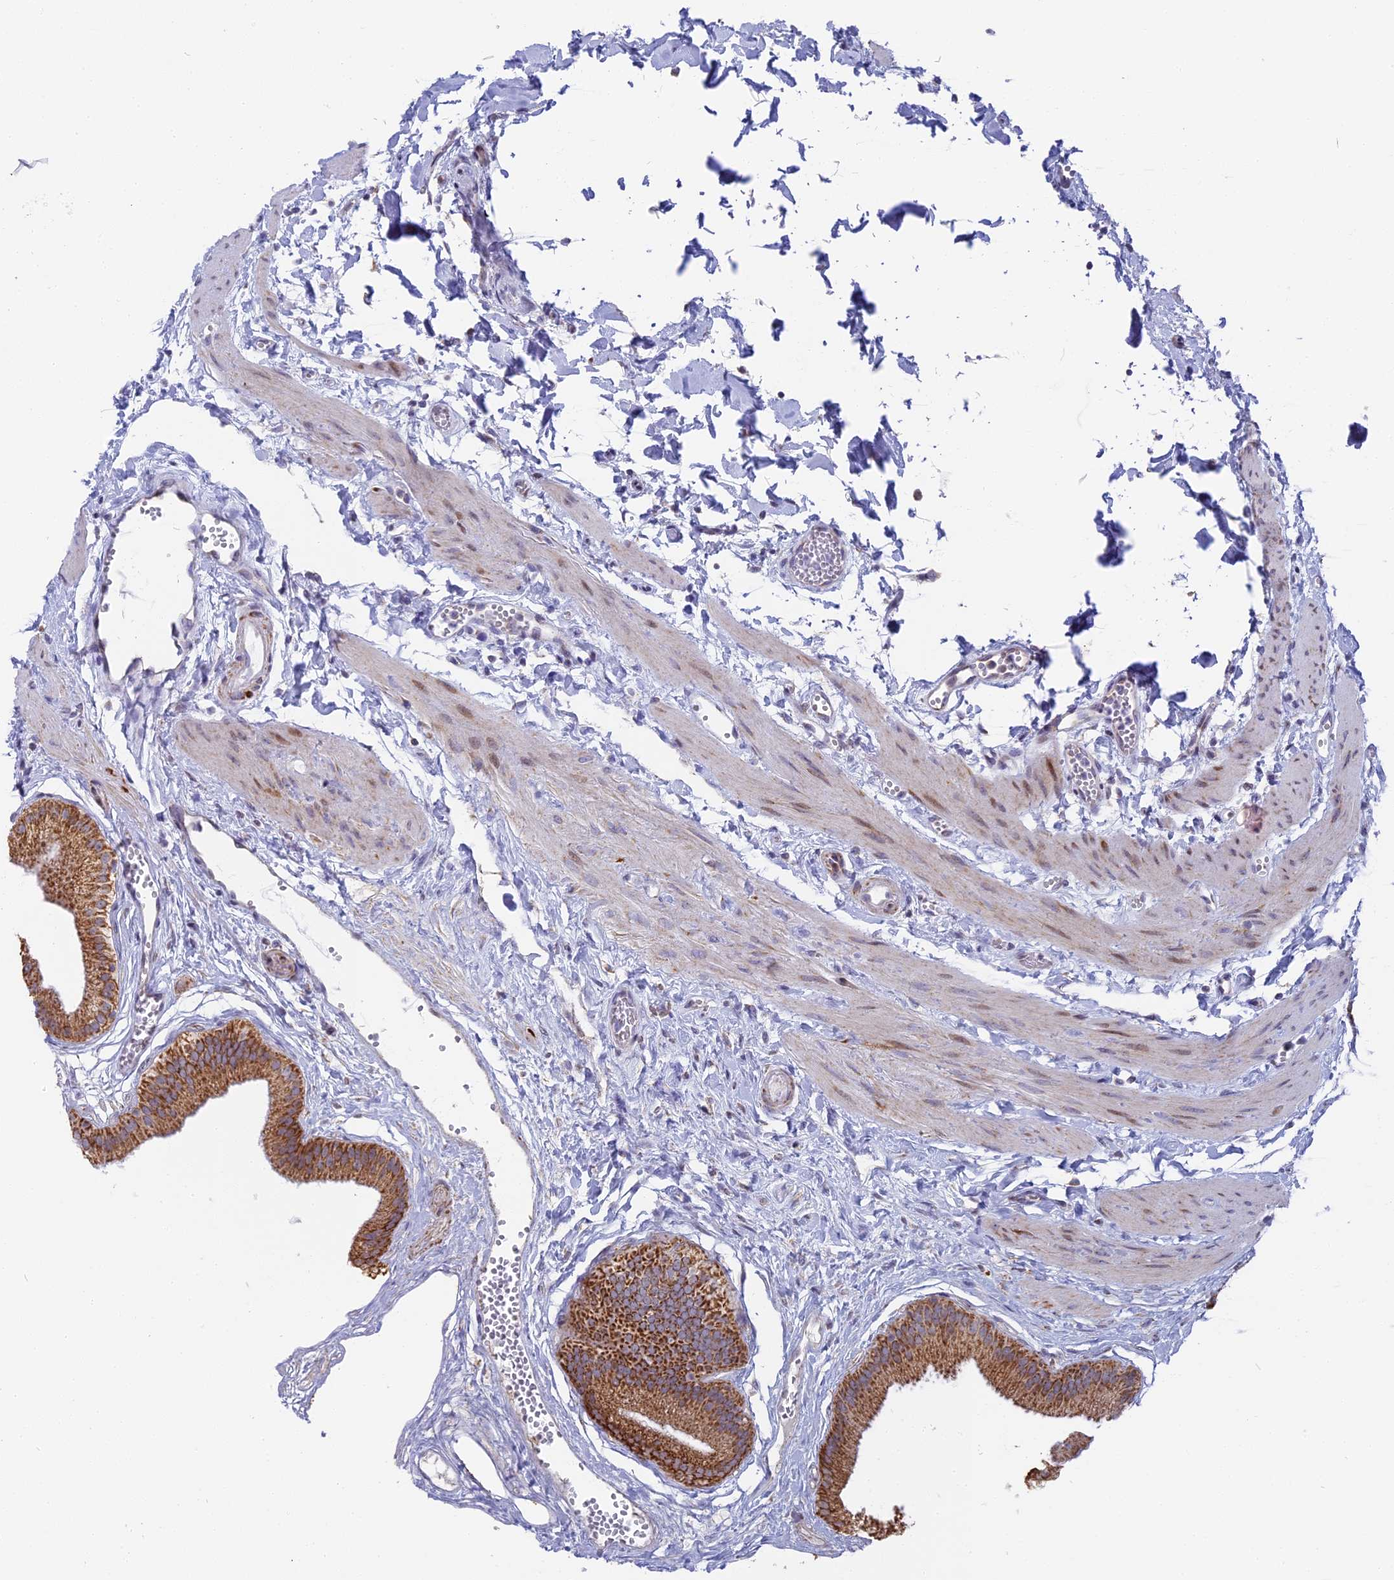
{"staining": {"intensity": "strong", "quantity": "25%-75%", "location": "cytoplasmic/membranous"}, "tissue": "gallbladder", "cell_type": "Glandular cells", "image_type": "normal", "snomed": [{"axis": "morphology", "description": "Normal tissue, NOS"}, {"axis": "topography", "description": "Gallbladder"}], "caption": "Immunohistochemistry histopathology image of unremarkable gallbladder: gallbladder stained using IHC reveals high levels of strong protein expression localized specifically in the cytoplasmic/membranous of glandular cells, appearing as a cytoplasmic/membranous brown color.", "gene": "DTWD1", "patient": {"sex": "female", "age": 54}}